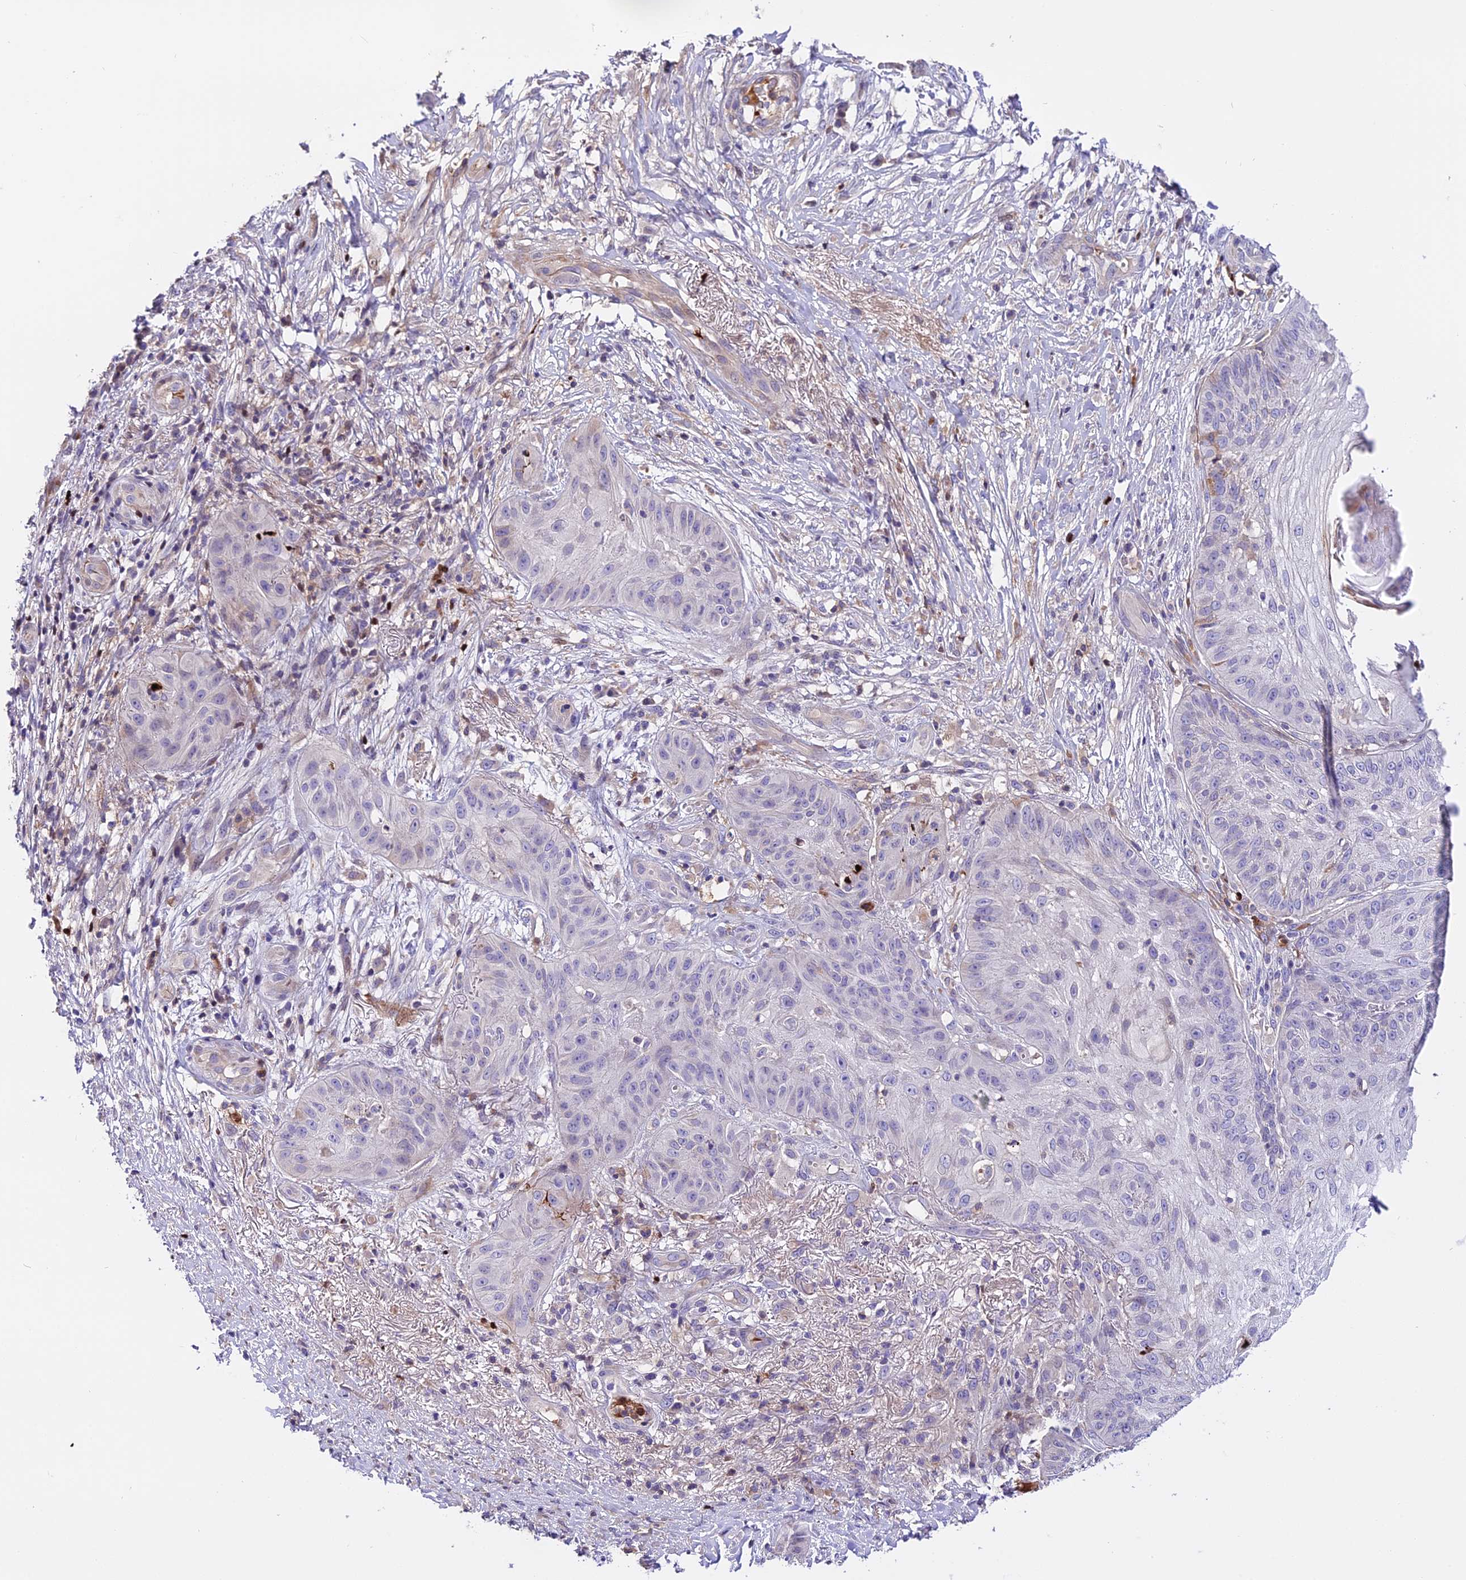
{"staining": {"intensity": "negative", "quantity": "none", "location": "none"}, "tissue": "skin cancer", "cell_type": "Tumor cells", "image_type": "cancer", "snomed": [{"axis": "morphology", "description": "Squamous cell carcinoma, NOS"}, {"axis": "topography", "description": "Skin"}], "caption": "Tumor cells are negative for brown protein staining in skin squamous cell carcinoma.", "gene": "MAP3K7CL", "patient": {"sex": "male", "age": 70}}